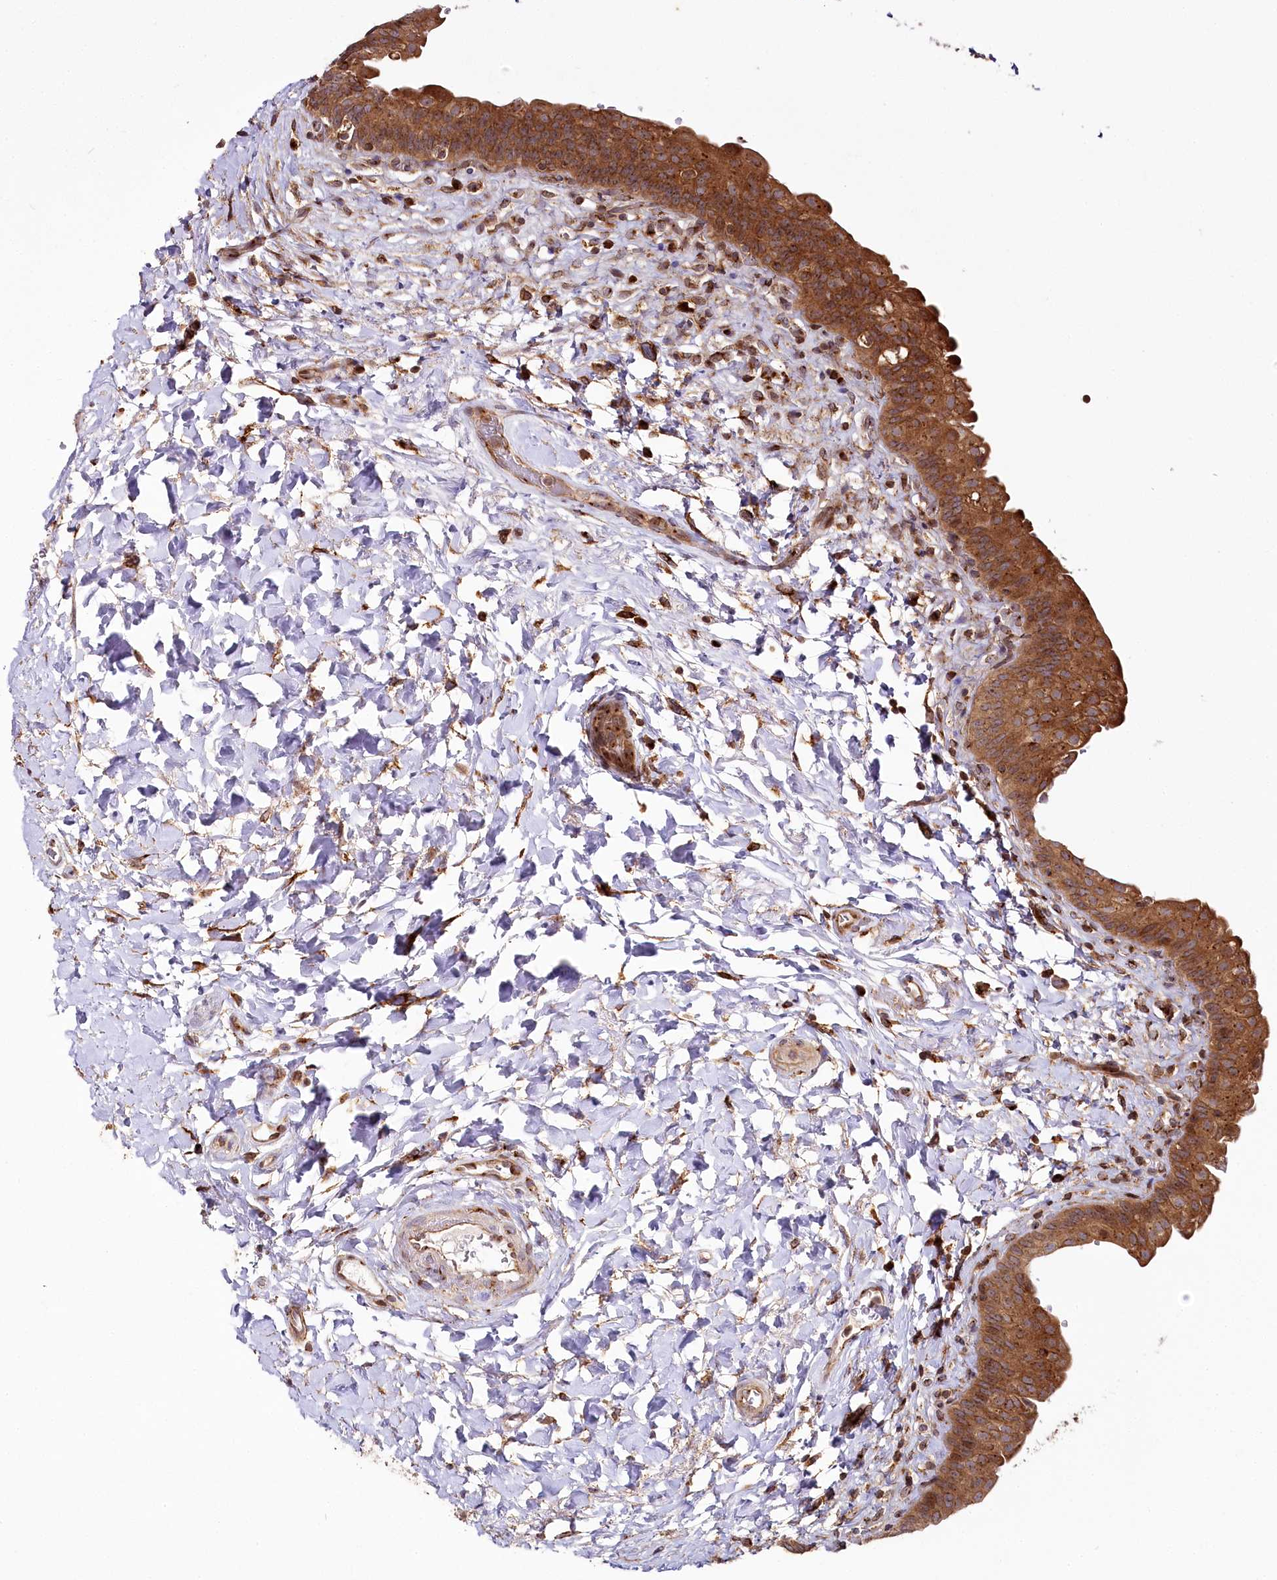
{"staining": {"intensity": "strong", "quantity": ">75%", "location": "cytoplasmic/membranous"}, "tissue": "urinary bladder", "cell_type": "Urothelial cells", "image_type": "normal", "snomed": [{"axis": "morphology", "description": "Normal tissue, NOS"}, {"axis": "topography", "description": "Urinary bladder"}], "caption": "Strong cytoplasmic/membranous expression is identified in about >75% of urothelial cells in benign urinary bladder. The staining was performed using DAB (3,3'-diaminobenzidine) to visualize the protein expression in brown, while the nuclei were stained in blue with hematoxylin (Magnification: 20x).", "gene": "COPG1", "patient": {"sex": "male", "age": 83}}